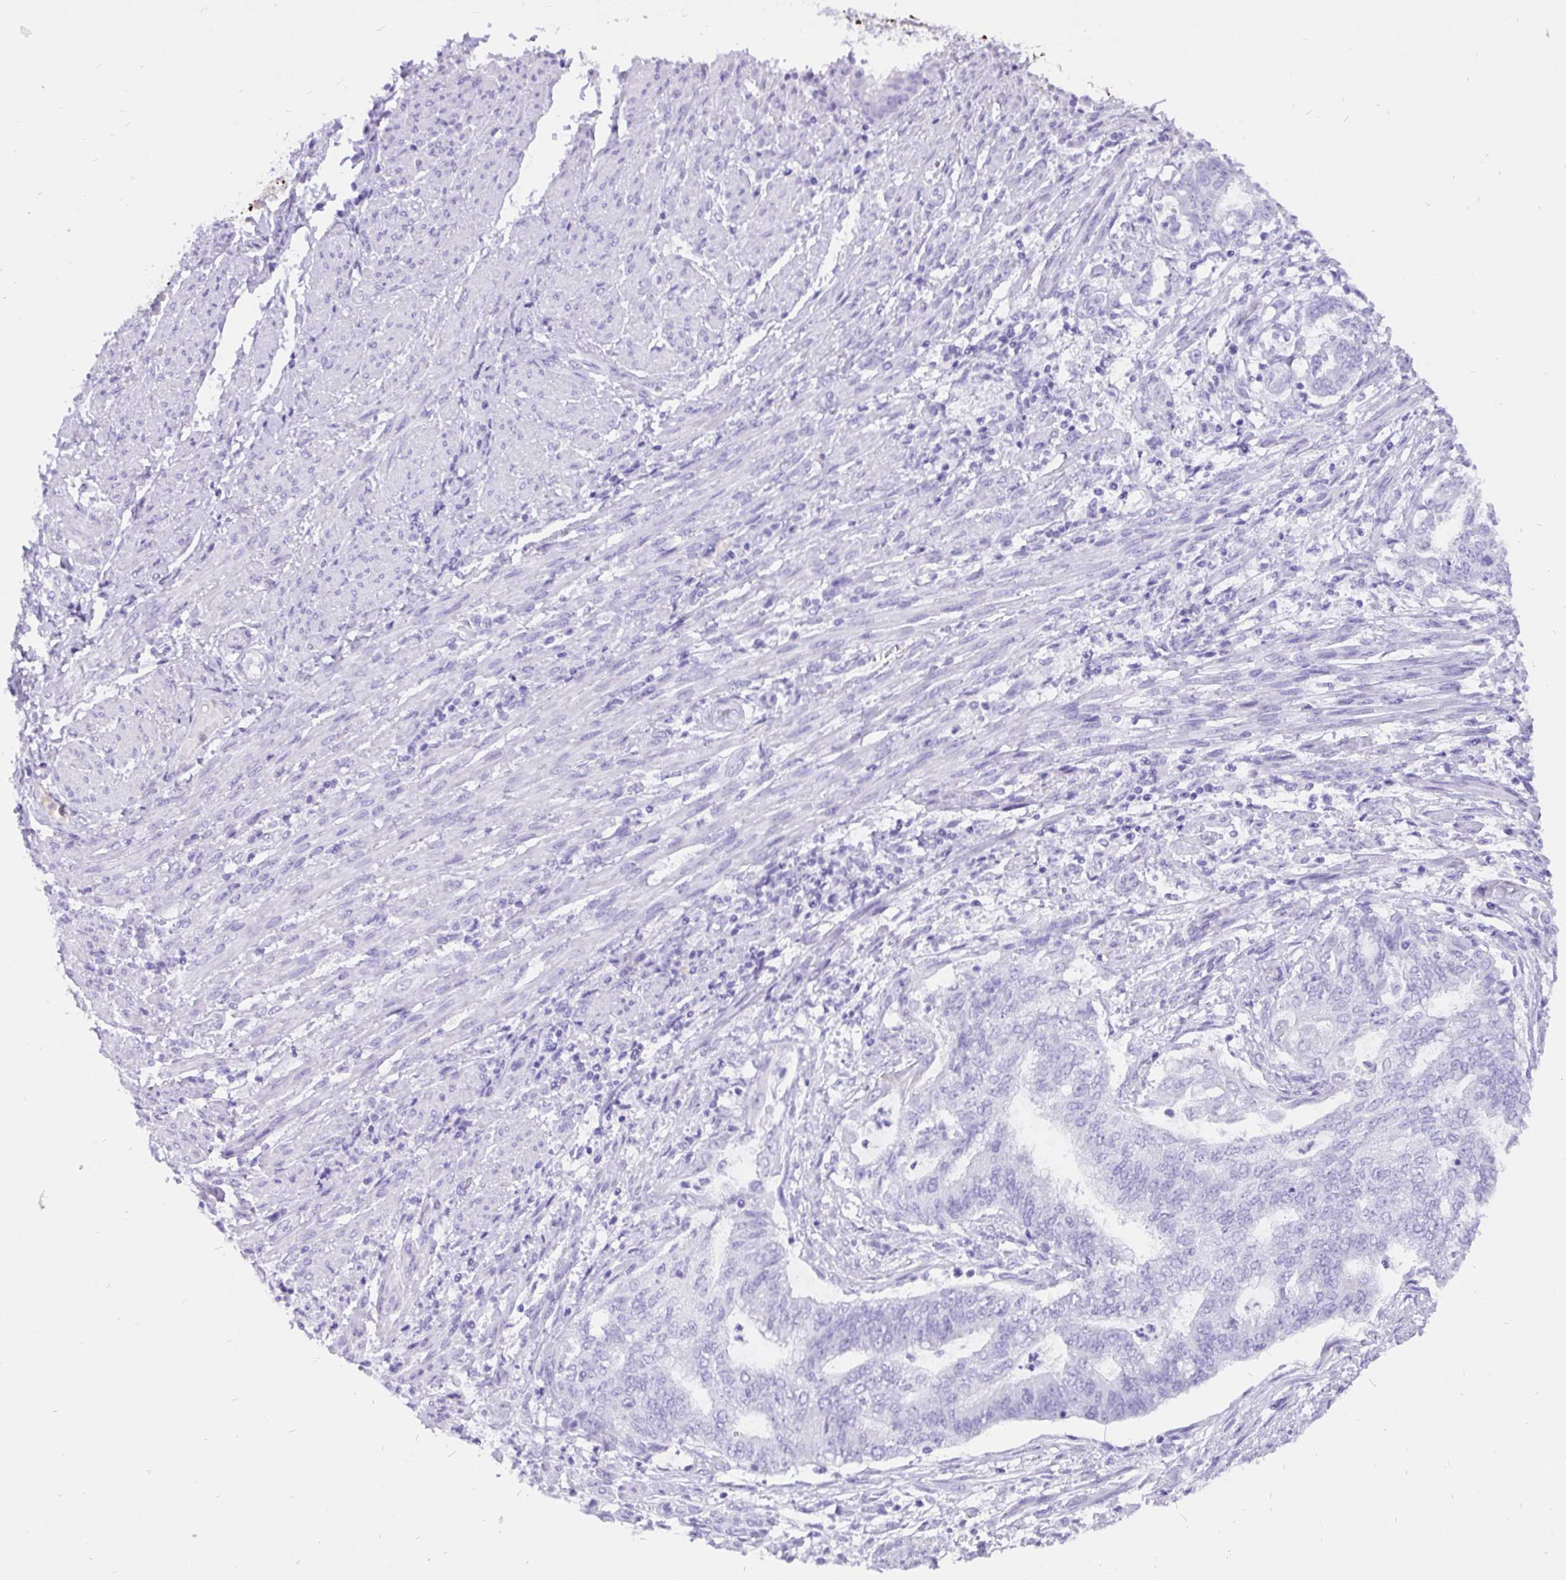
{"staining": {"intensity": "negative", "quantity": "none", "location": "none"}, "tissue": "endometrial cancer", "cell_type": "Tumor cells", "image_type": "cancer", "snomed": [{"axis": "morphology", "description": "Adenocarcinoma, NOS"}, {"axis": "topography", "description": "Endometrium"}], "caption": "An immunohistochemistry histopathology image of endometrial cancer (adenocarcinoma) is shown. There is no staining in tumor cells of endometrial cancer (adenocarcinoma).", "gene": "KRT13", "patient": {"sex": "female", "age": 65}}